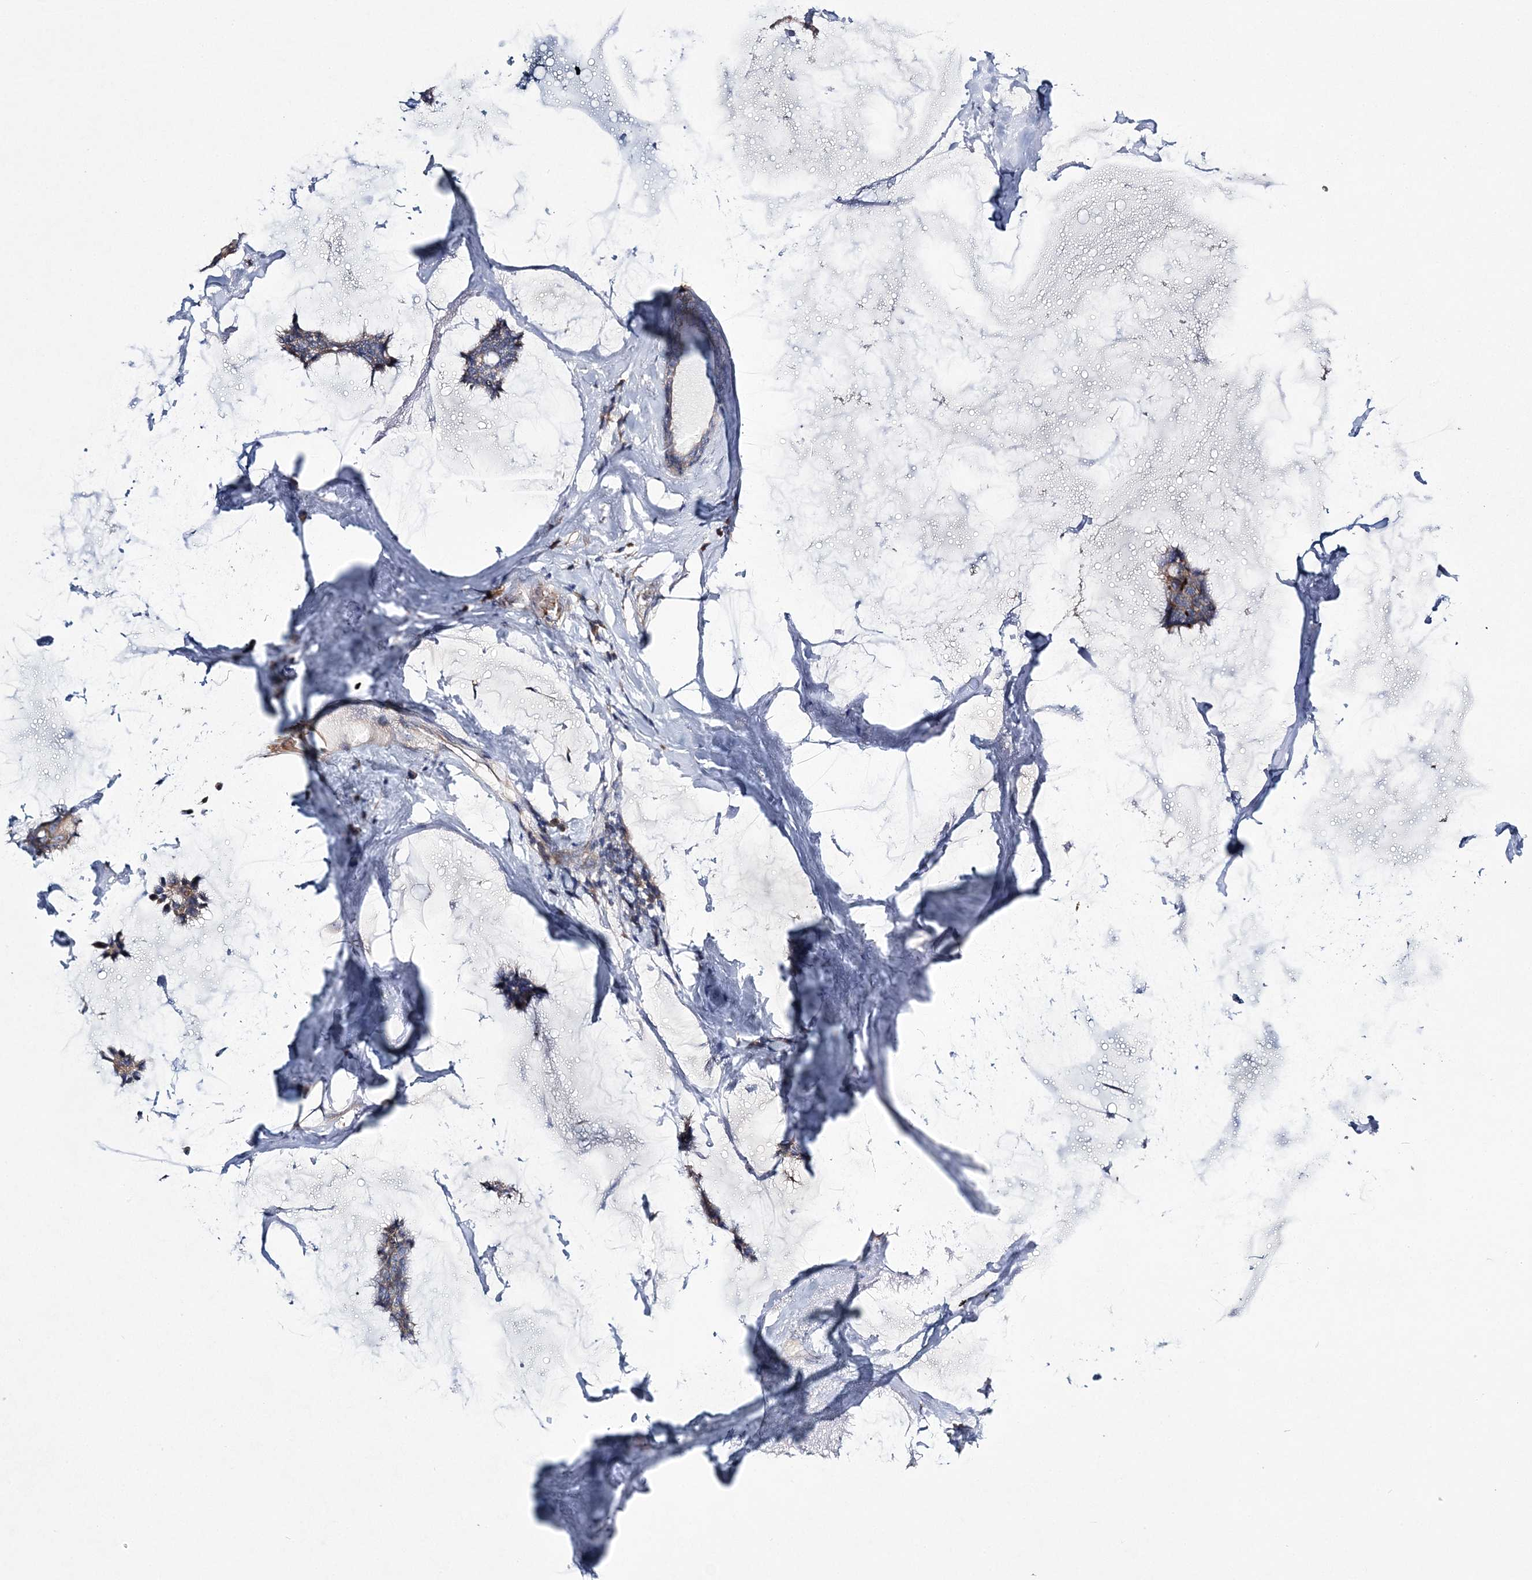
{"staining": {"intensity": "weak", "quantity": "<25%", "location": "cytoplasmic/membranous"}, "tissue": "breast cancer", "cell_type": "Tumor cells", "image_type": "cancer", "snomed": [{"axis": "morphology", "description": "Duct carcinoma"}, {"axis": "topography", "description": "Breast"}], "caption": "Tumor cells show no significant positivity in breast intraductal carcinoma.", "gene": "ATP11B", "patient": {"sex": "female", "age": 93}}